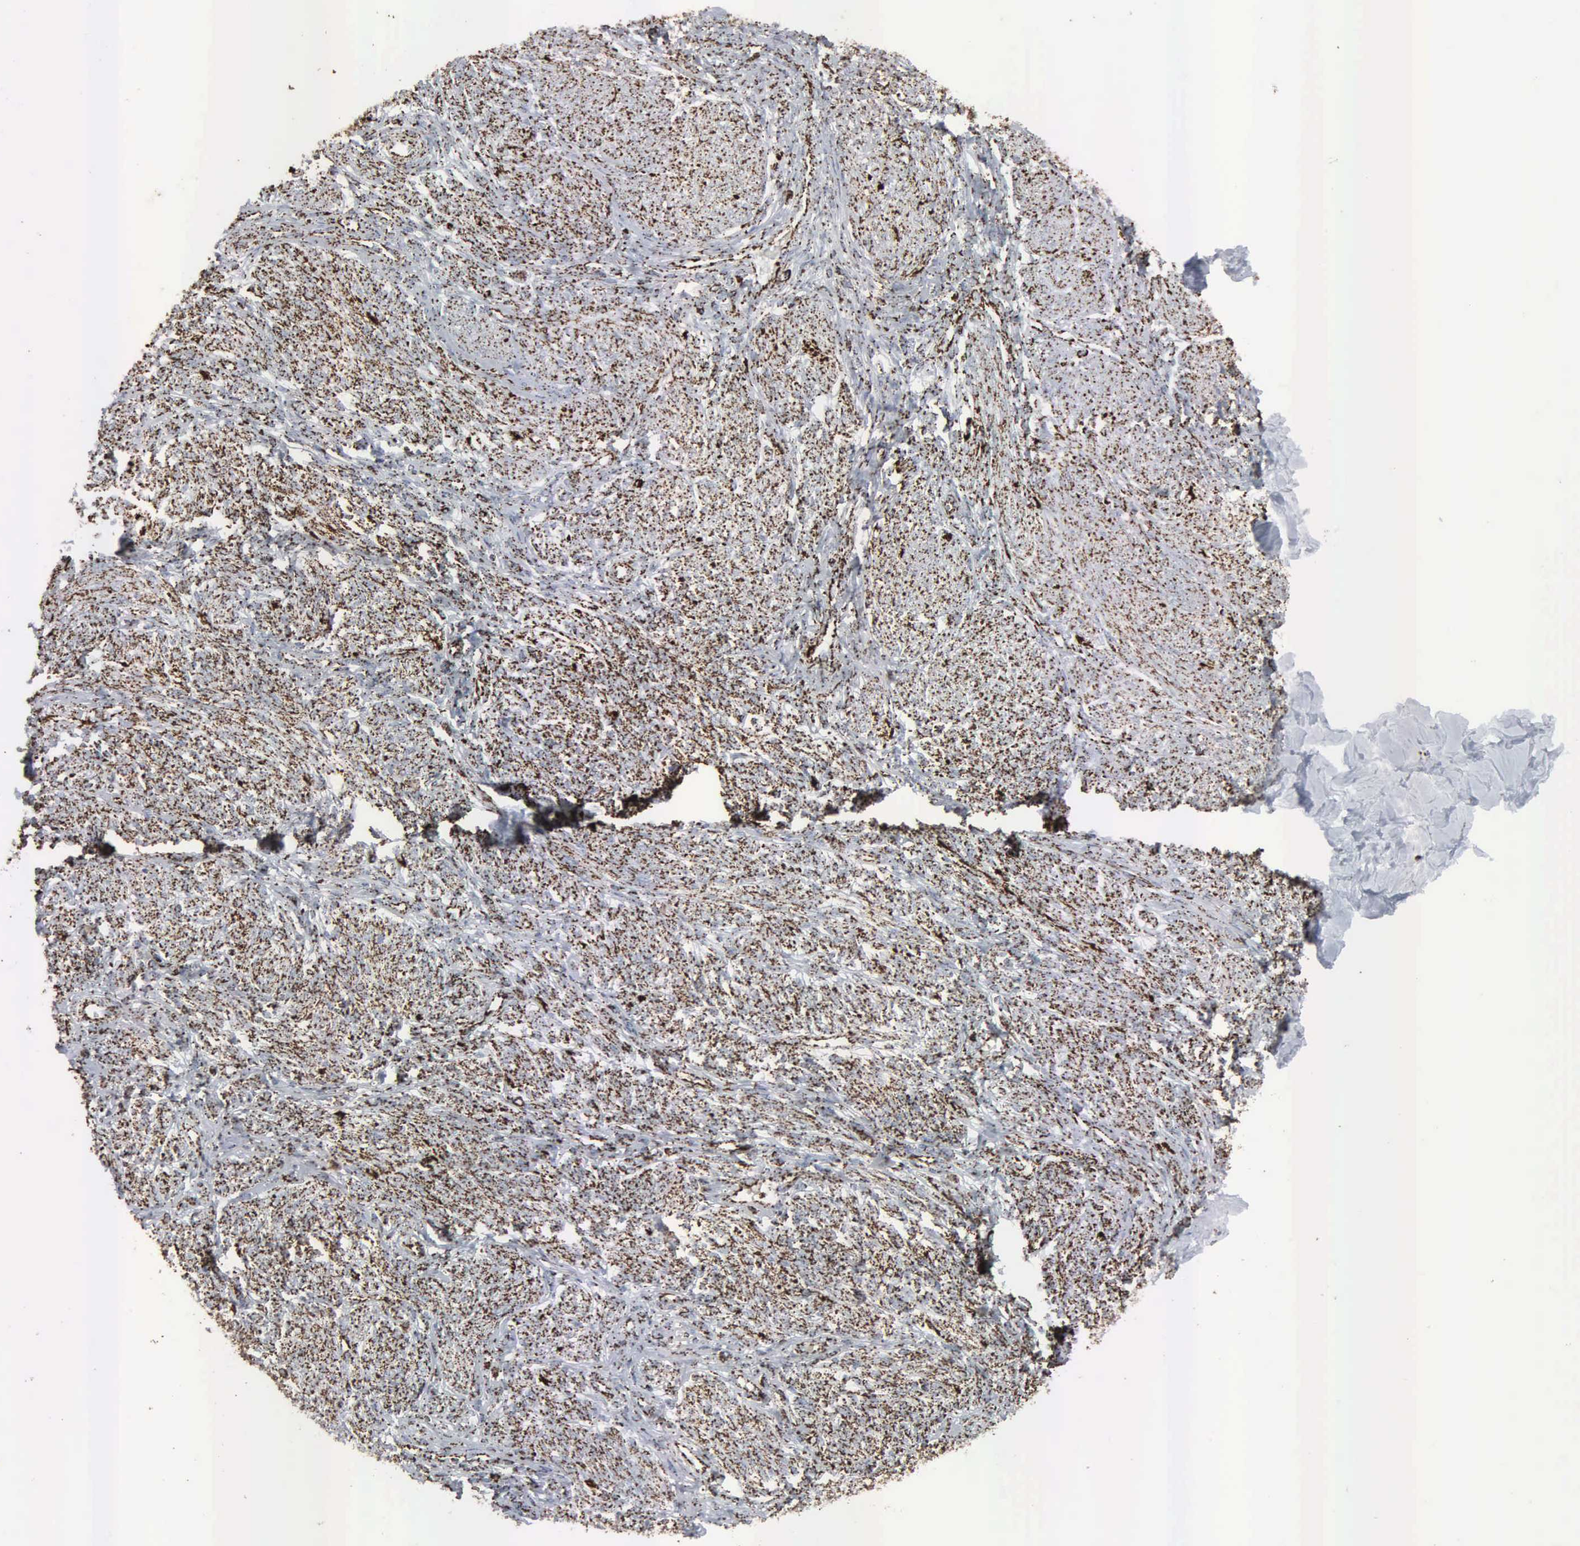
{"staining": {"intensity": "strong", "quantity": "25%-75%", "location": "cytoplasmic/membranous"}, "tissue": "endometrium", "cell_type": "Cells in endometrial stroma", "image_type": "normal", "snomed": [{"axis": "morphology", "description": "Normal tissue, NOS"}, {"axis": "topography", "description": "Endometrium"}], "caption": "Cells in endometrial stroma reveal high levels of strong cytoplasmic/membranous staining in approximately 25%-75% of cells in unremarkable endometrium. (brown staining indicates protein expression, while blue staining denotes nuclei).", "gene": "HSPA9", "patient": {"sex": "female", "age": 82}}